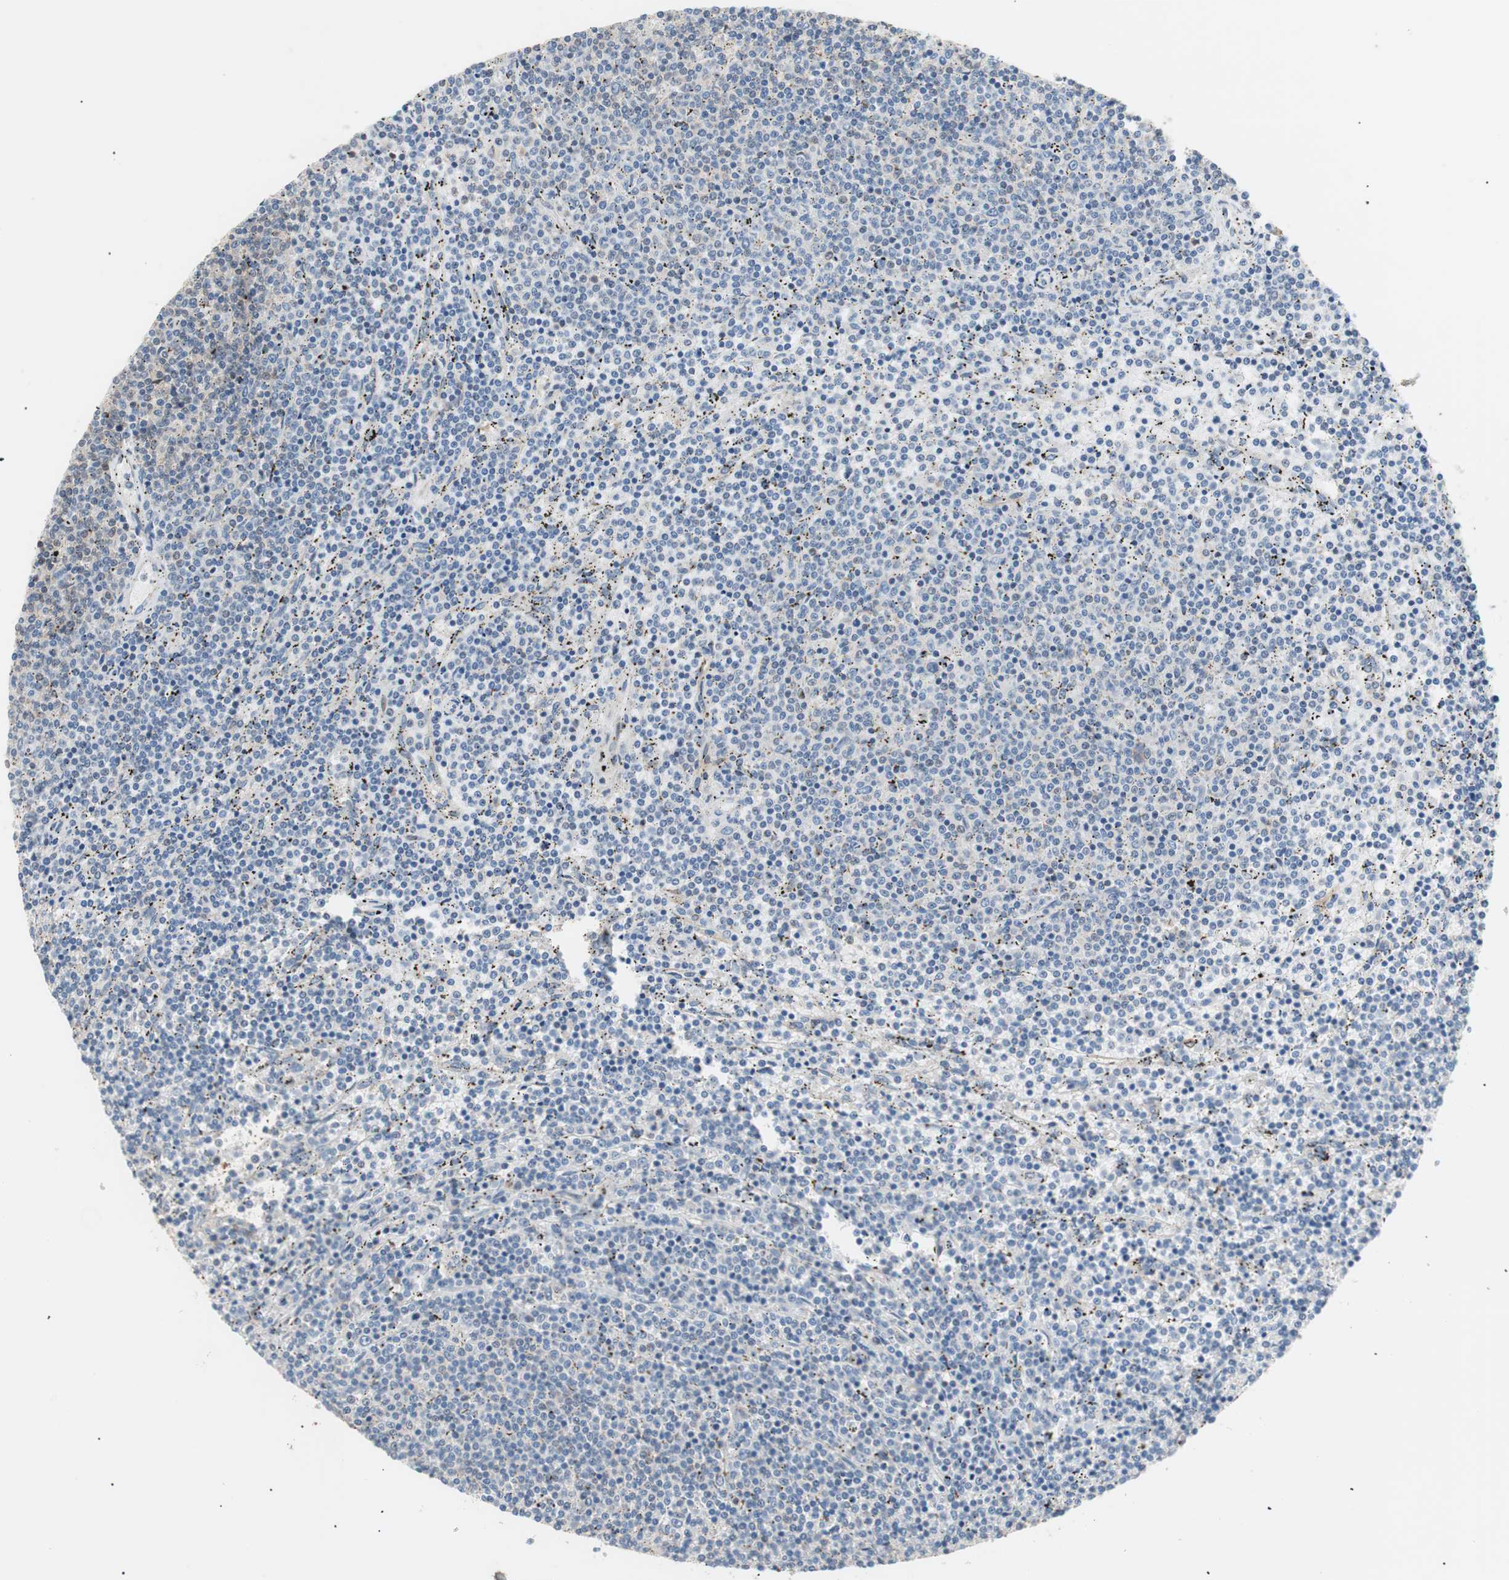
{"staining": {"intensity": "negative", "quantity": "none", "location": "none"}, "tissue": "lymphoma", "cell_type": "Tumor cells", "image_type": "cancer", "snomed": [{"axis": "morphology", "description": "Malignant lymphoma, non-Hodgkin's type, Low grade"}, {"axis": "topography", "description": "Spleen"}], "caption": "There is no significant positivity in tumor cells of lymphoma.", "gene": "SMG1", "patient": {"sex": "female", "age": 50}}